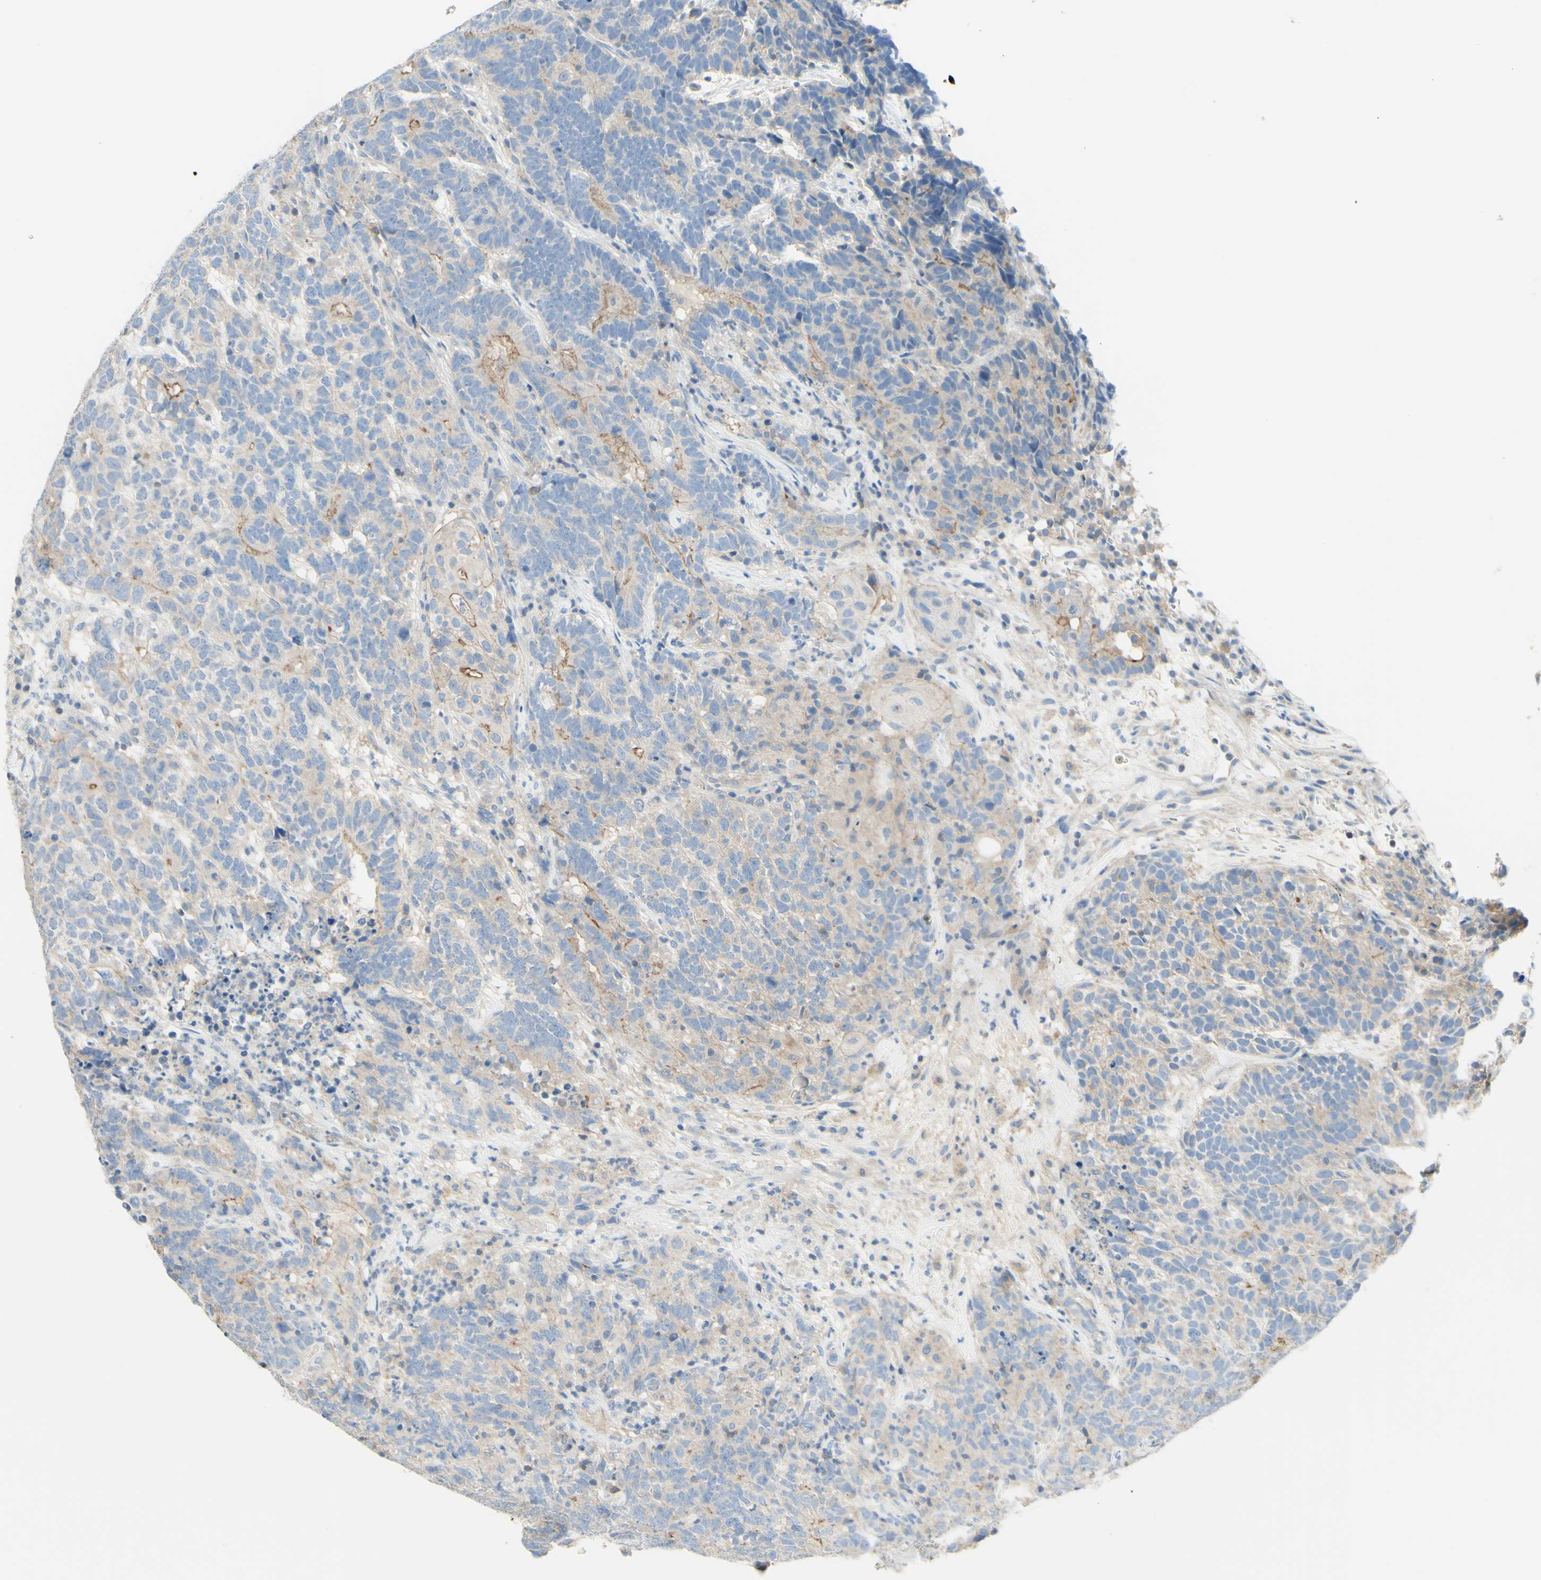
{"staining": {"intensity": "moderate", "quantity": "<25%", "location": "cytoplasmic/membranous"}, "tissue": "testis cancer", "cell_type": "Tumor cells", "image_type": "cancer", "snomed": [{"axis": "morphology", "description": "Carcinoma, Embryonal, NOS"}, {"axis": "topography", "description": "Testis"}], "caption": "High-power microscopy captured an immunohistochemistry (IHC) photomicrograph of embryonal carcinoma (testis), revealing moderate cytoplasmic/membranous staining in about <25% of tumor cells.", "gene": "MTM1", "patient": {"sex": "male", "age": 26}}